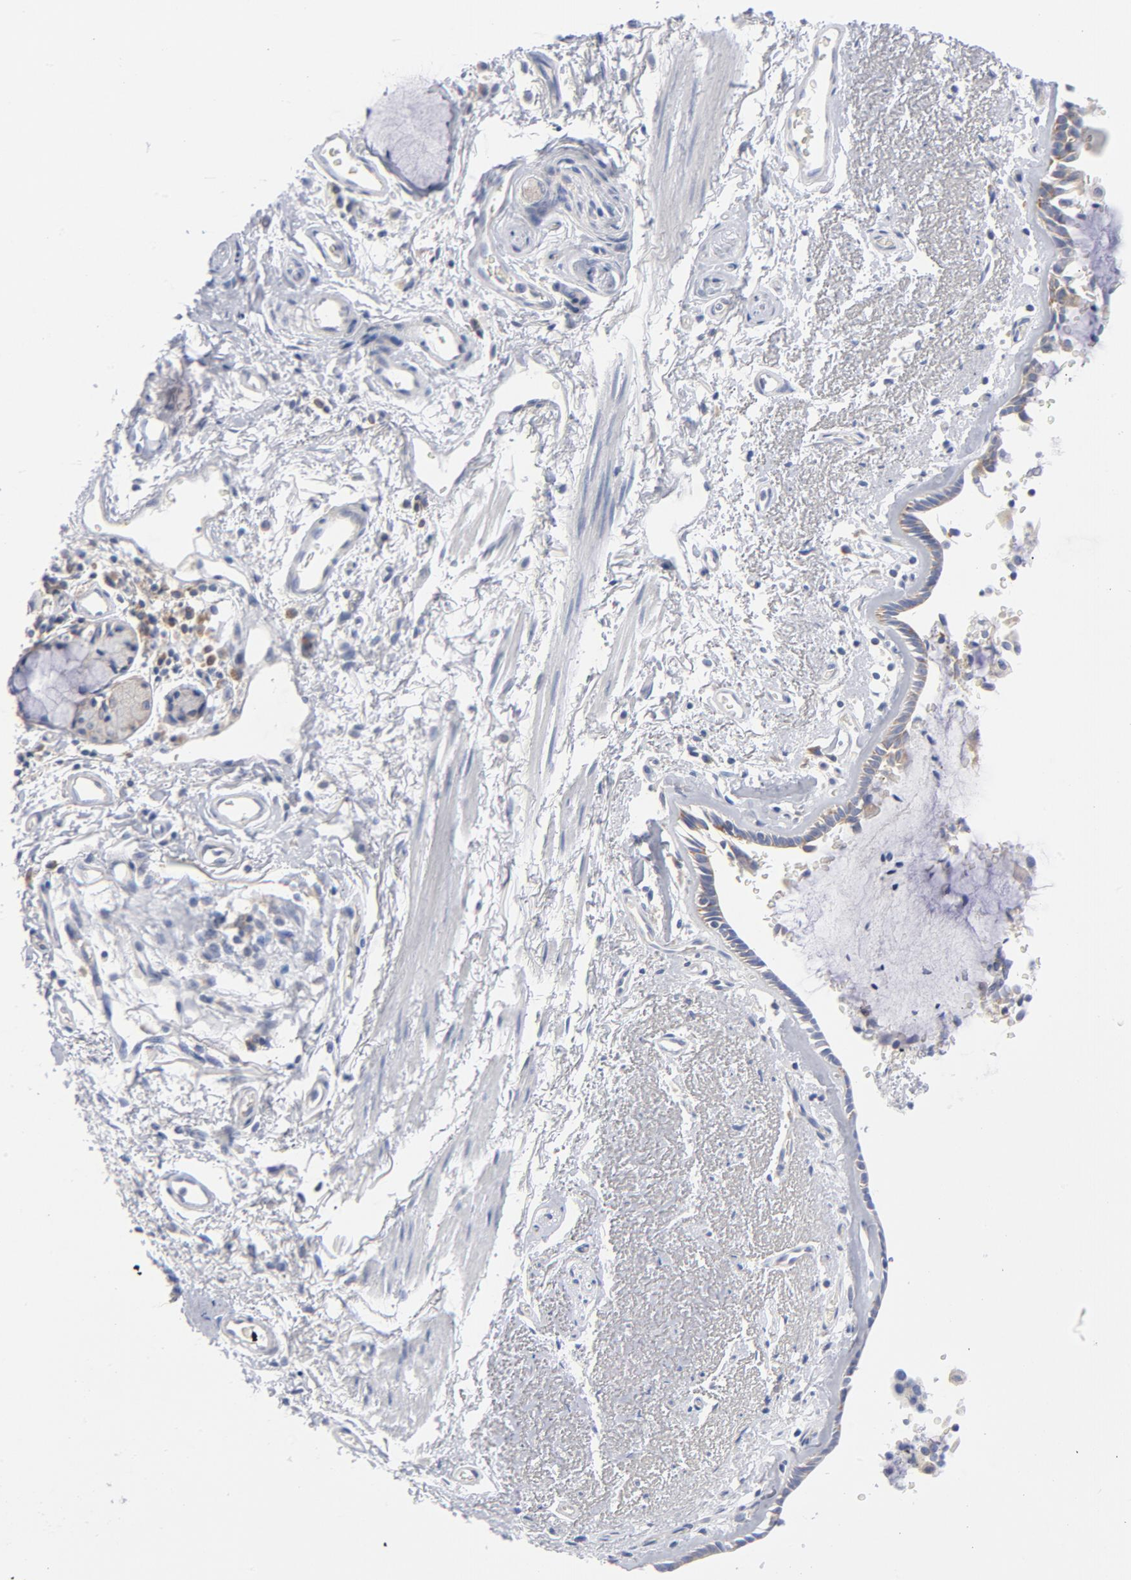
{"staining": {"intensity": "weak", "quantity": "25%-75%", "location": "cytoplasmic/membranous"}, "tissue": "bronchus", "cell_type": "Respiratory epithelial cells", "image_type": "normal", "snomed": [{"axis": "morphology", "description": "Normal tissue, NOS"}, {"axis": "morphology", "description": "Adenocarcinoma, NOS"}, {"axis": "topography", "description": "Bronchus"}, {"axis": "topography", "description": "Lung"}], "caption": "An immunohistochemistry histopathology image of benign tissue is shown. Protein staining in brown shows weak cytoplasmic/membranous positivity in bronchus within respiratory epithelial cells.", "gene": "CD86", "patient": {"sex": "male", "age": 71}}